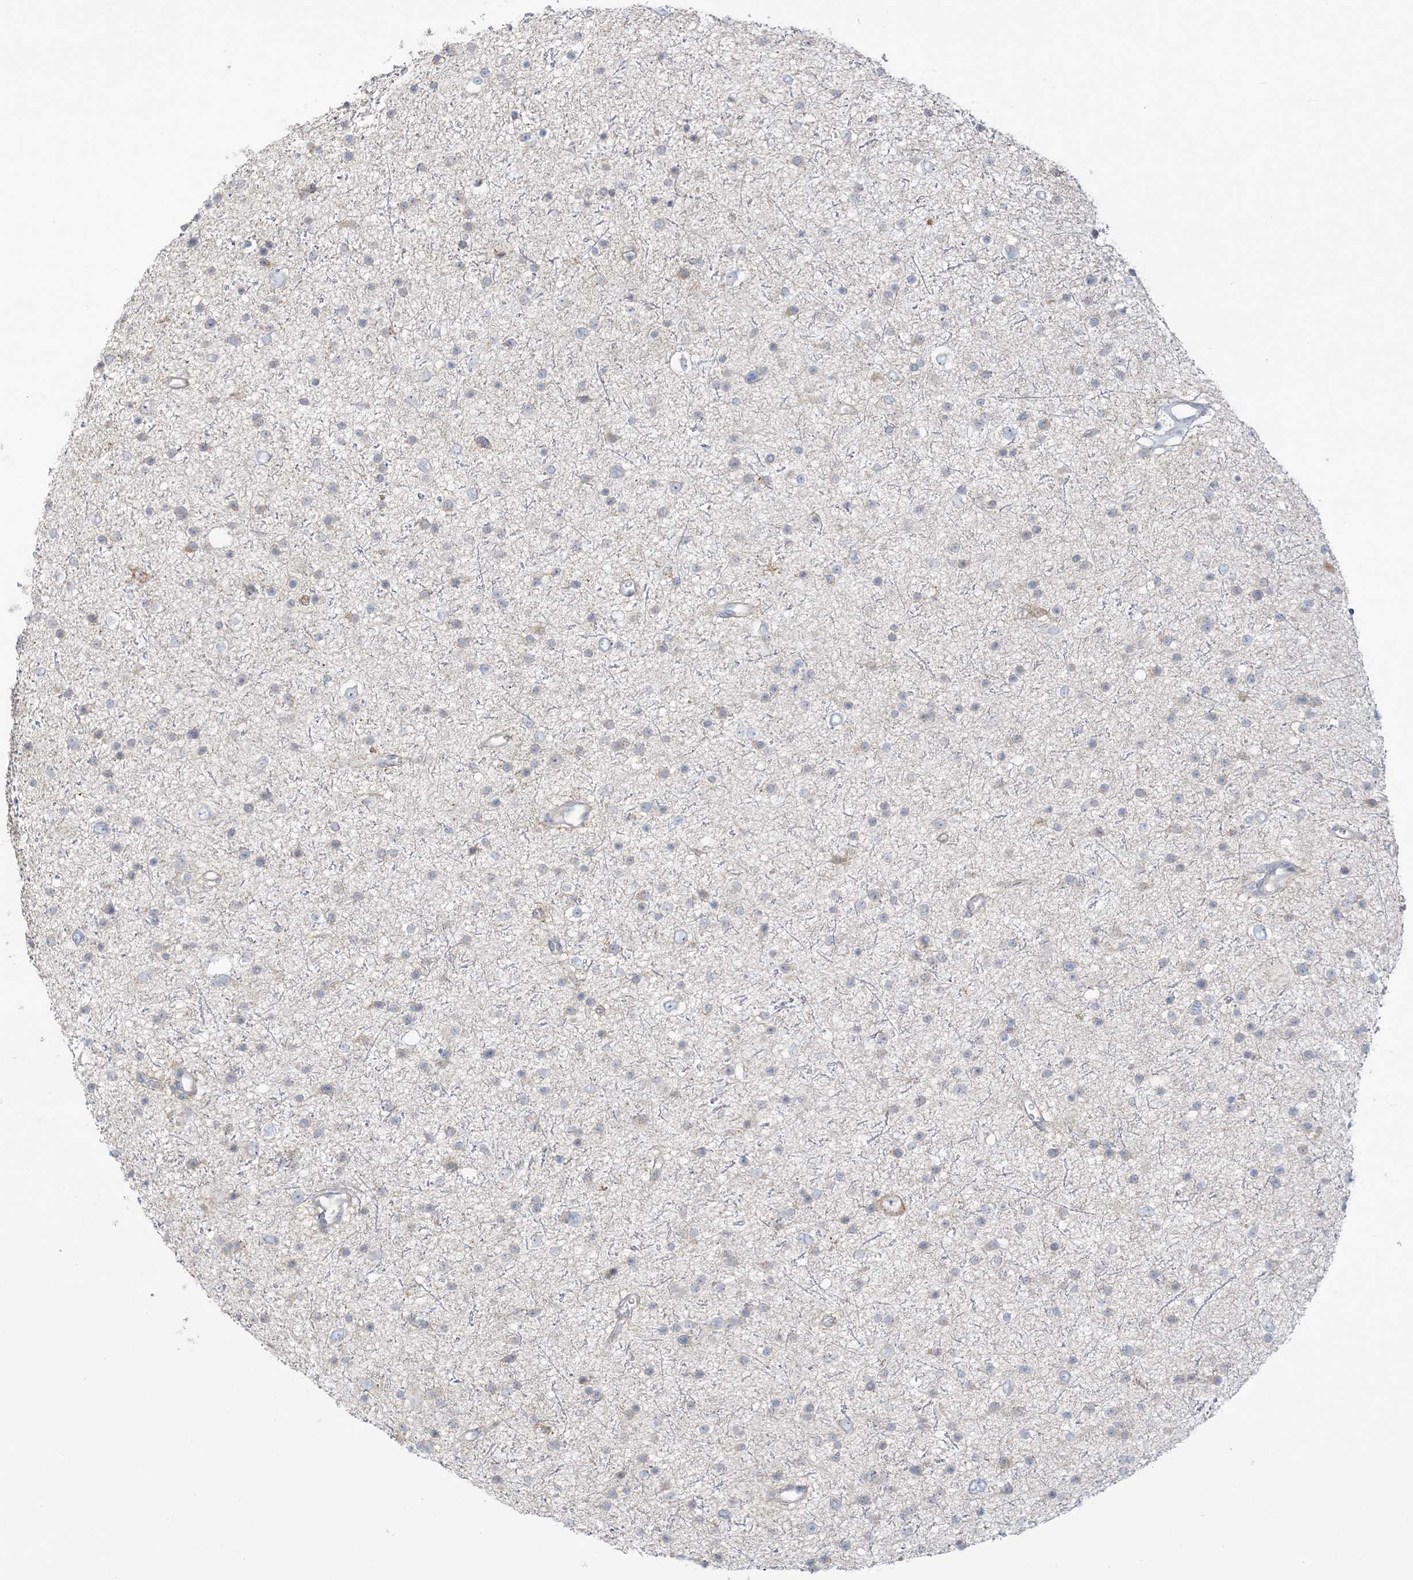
{"staining": {"intensity": "negative", "quantity": "none", "location": "none"}, "tissue": "glioma", "cell_type": "Tumor cells", "image_type": "cancer", "snomed": [{"axis": "morphology", "description": "Glioma, malignant, Low grade"}, {"axis": "topography", "description": "Brain"}], "caption": "Immunohistochemistry of human glioma reveals no expression in tumor cells.", "gene": "EEFSEC", "patient": {"sex": "female", "age": 37}}